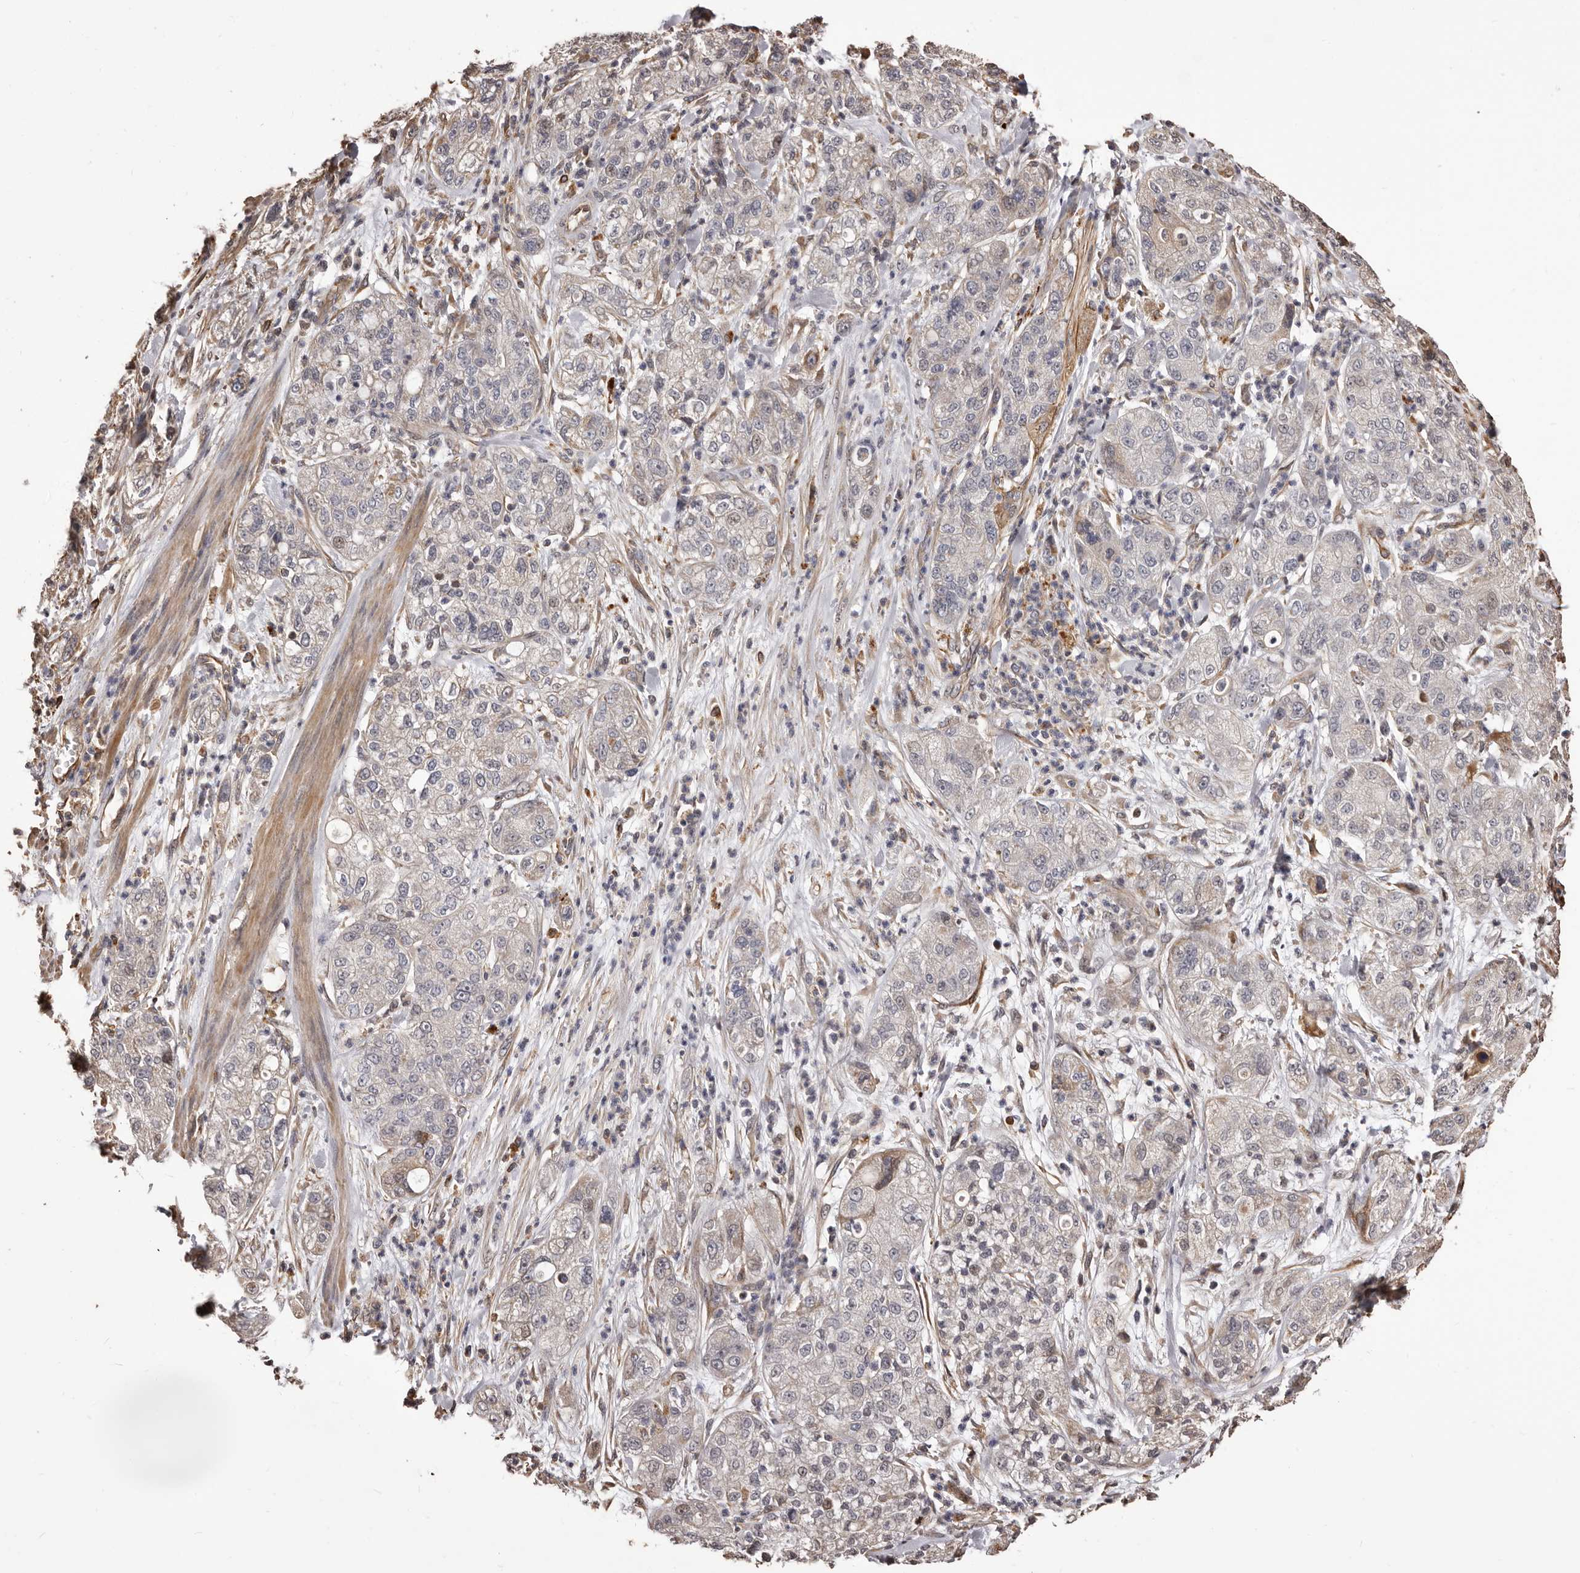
{"staining": {"intensity": "weak", "quantity": "<25%", "location": "cytoplasmic/membranous"}, "tissue": "pancreatic cancer", "cell_type": "Tumor cells", "image_type": "cancer", "snomed": [{"axis": "morphology", "description": "Adenocarcinoma, NOS"}, {"axis": "topography", "description": "Pancreas"}], "caption": "Immunohistochemistry (IHC) histopathology image of neoplastic tissue: human pancreatic cancer (adenocarcinoma) stained with DAB displays no significant protein staining in tumor cells.", "gene": "ALPK1", "patient": {"sex": "female", "age": 78}}